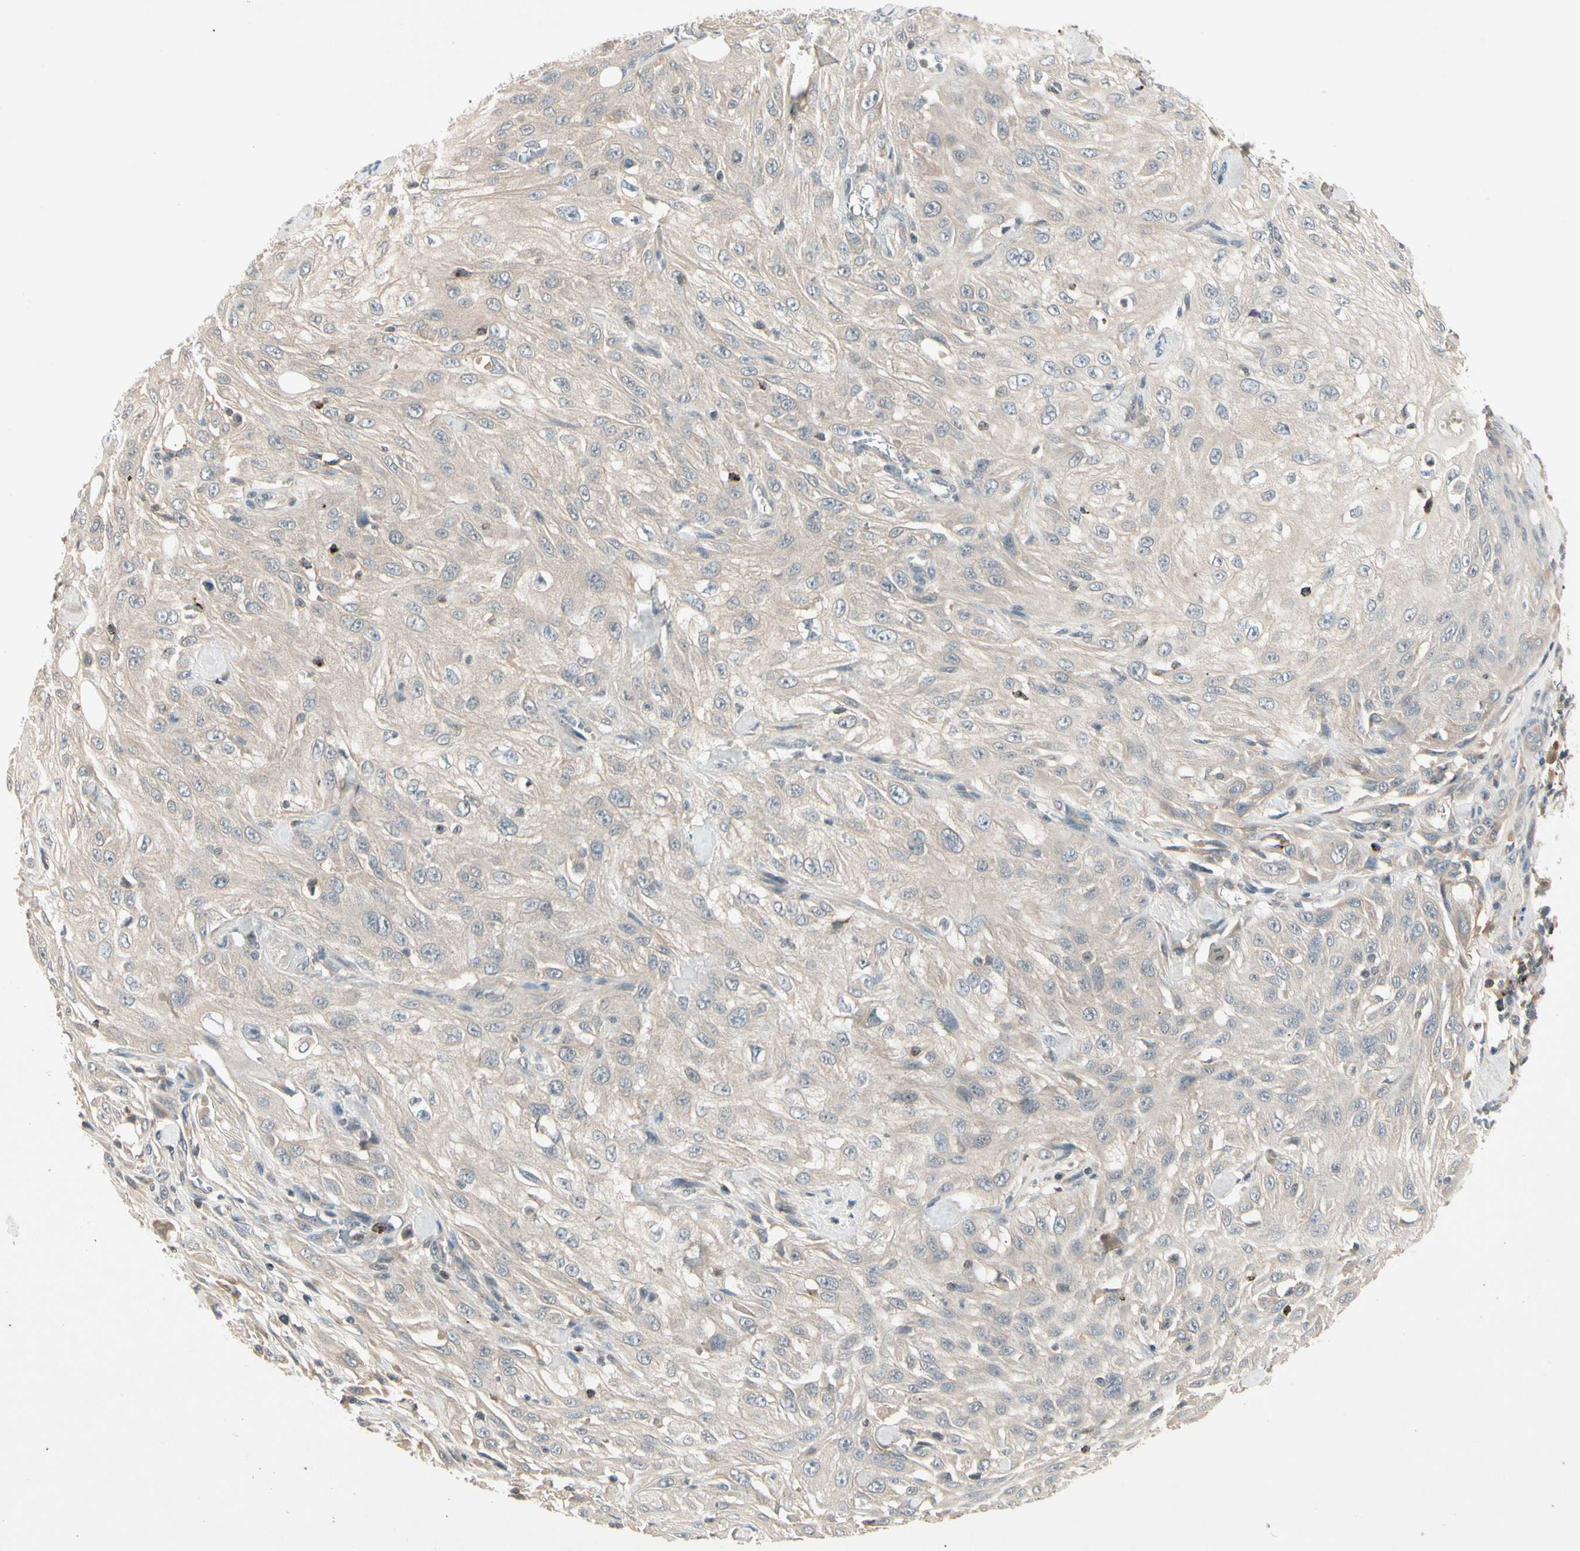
{"staining": {"intensity": "weak", "quantity": ">75%", "location": "cytoplasmic/membranous"}, "tissue": "skin cancer", "cell_type": "Tumor cells", "image_type": "cancer", "snomed": [{"axis": "morphology", "description": "Squamous cell carcinoma, NOS"}, {"axis": "morphology", "description": "Squamous cell carcinoma, metastatic, NOS"}, {"axis": "topography", "description": "Skin"}, {"axis": "topography", "description": "Lymph node"}], "caption": "The histopathology image displays a brown stain indicating the presence of a protein in the cytoplasmic/membranous of tumor cells in metastatic squamous cell carcinoma (skin).", "gene": "CCL4", "patient": {"sex": "male", "age": 75}}